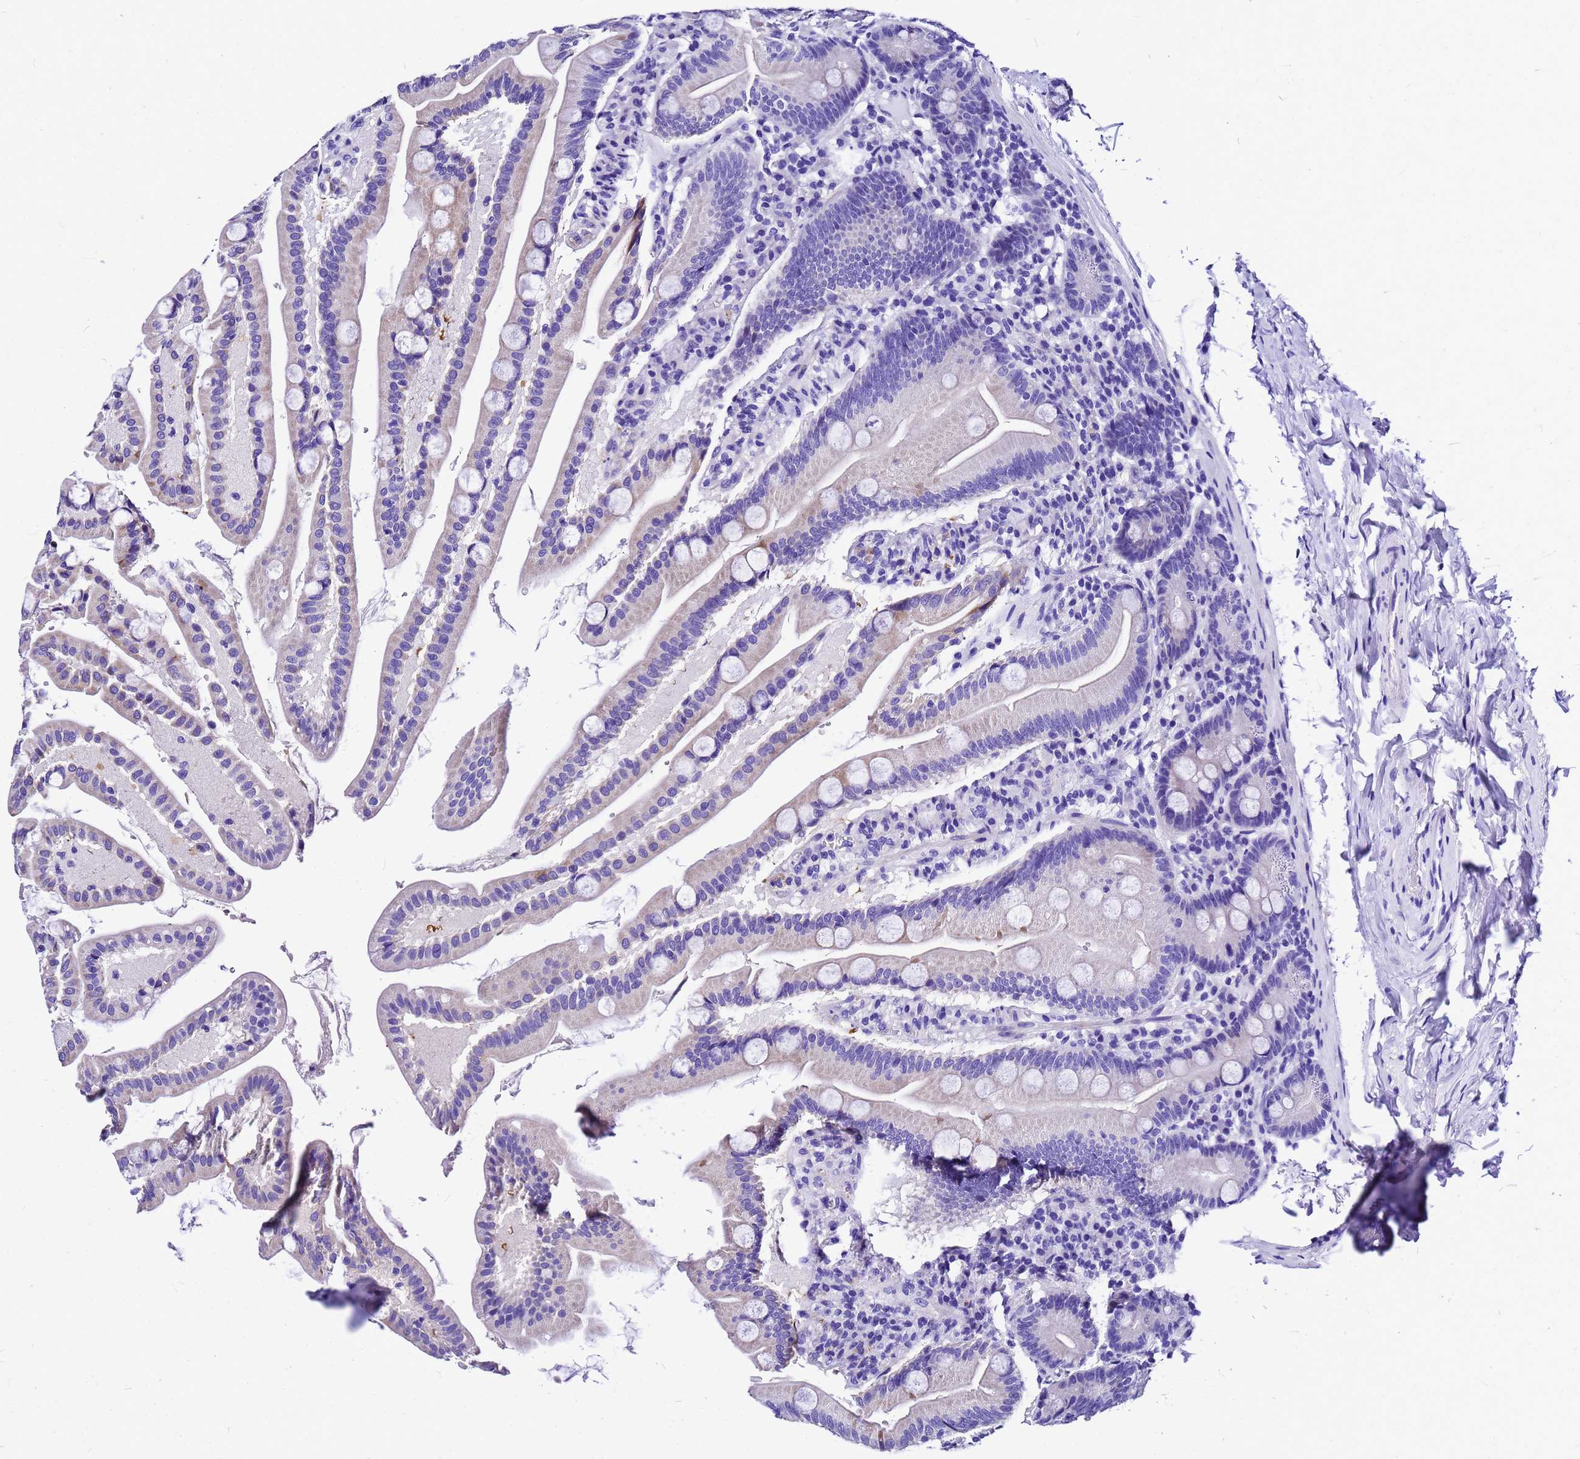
{"staining": {"intensity": "weak", "quantity": "<25%", "location": "cytoplasmic/membranous"}, "tissue": "small intestine", "cell_type": "Glandular cells", "image_type": "normal", "snomed": [{"axis": "morphology", "description": "Normal tissue, NOS"}, {"axis": "topography", "description": "Small intestine"}], "caption": "High magnification brightfield microscopy of normal small intestine stained with DAB (3,3'-diaminobenzidine) (brown) and counterstained with hematoxylin (blue): glandular cells show no significant positivity. The staining is performed using DAB brown chromogen with nuclei counter-stained in using hematoxylin.", "gene": "HERC4", "patient": {"sex": "female", "age": 68}}